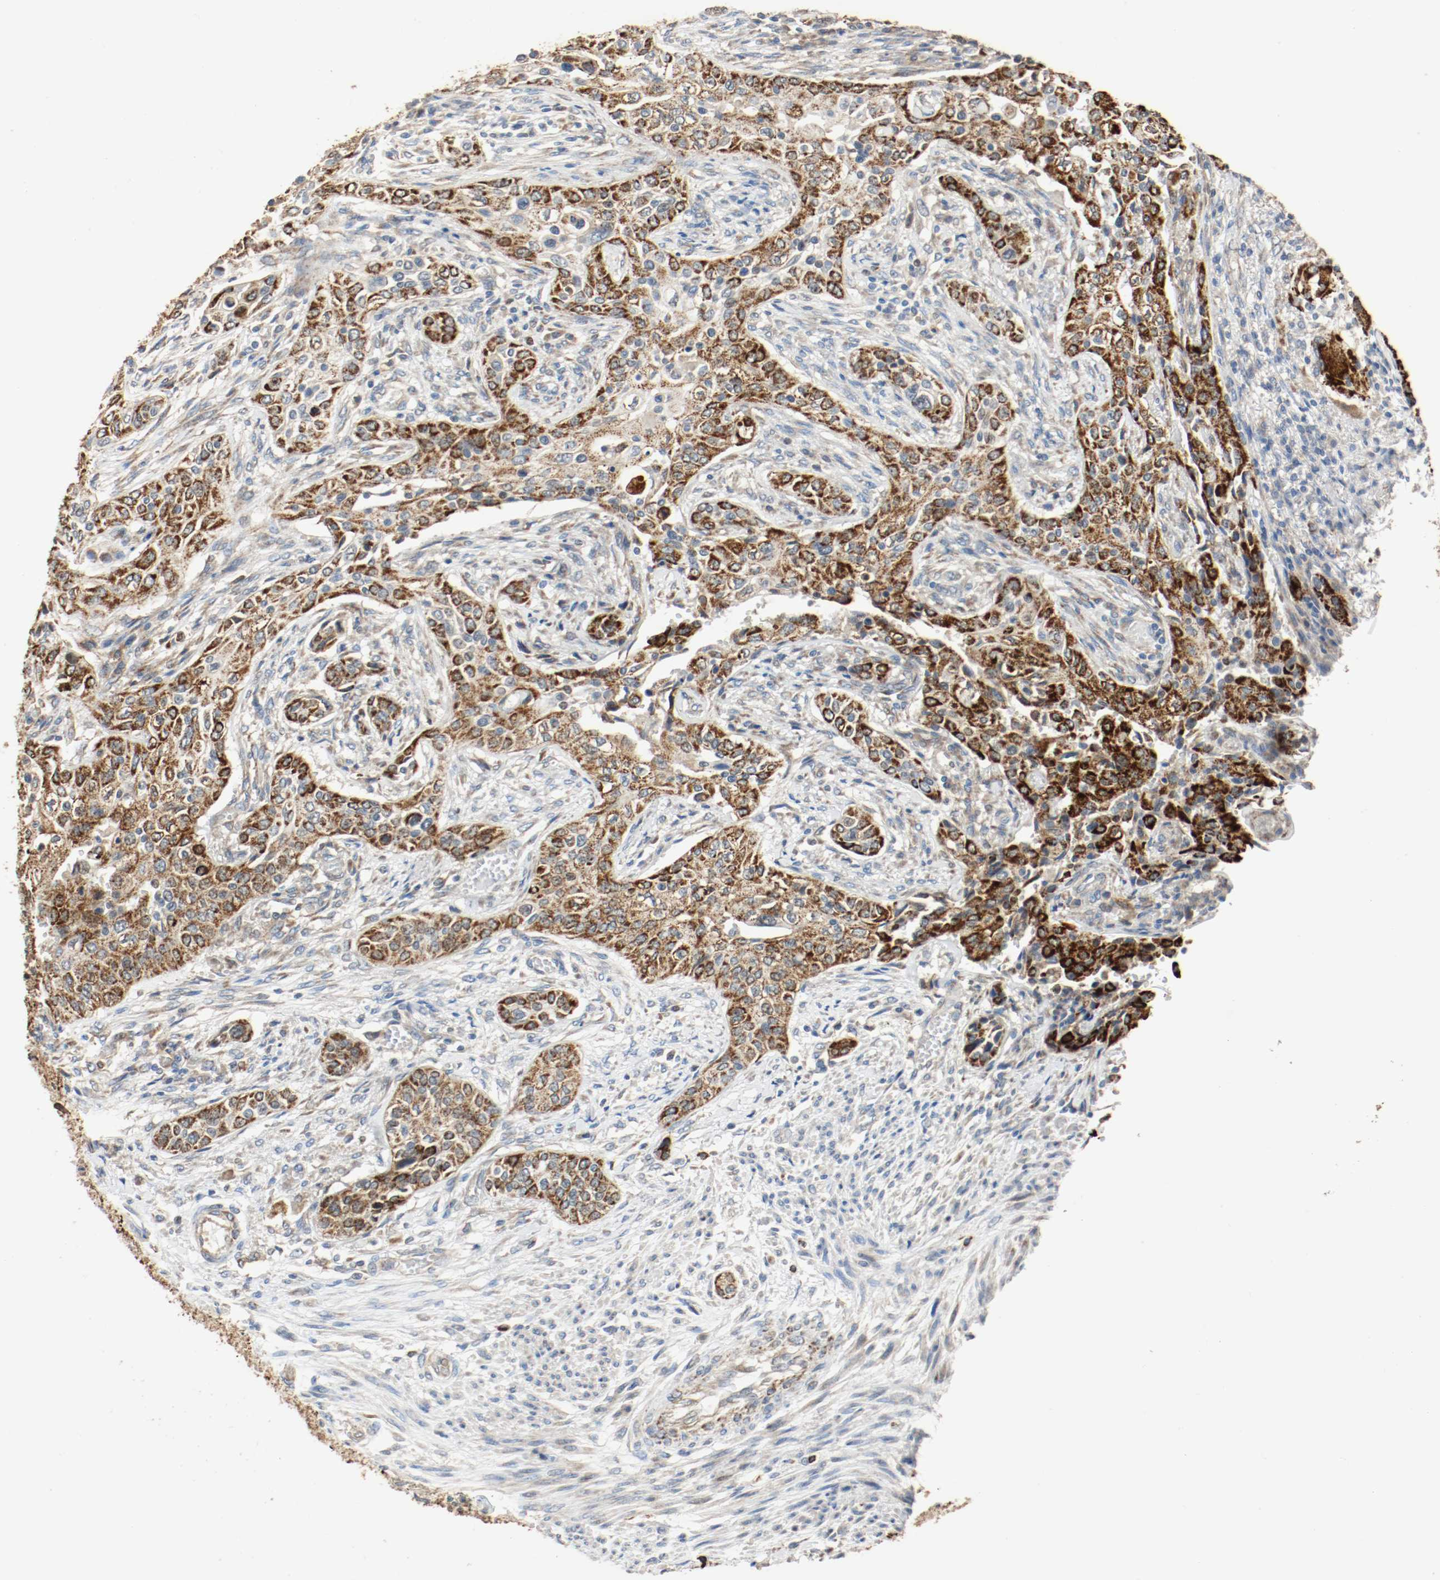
{"staining": {"intensity": "strong", "quantity": ">75%", "location": "cytoplasmic/membranous"}, "tissue": "urothelial cancer", "cell_type": "Tumor cells", "image_type": "cancer", "snomed": [{"axis": "morphology", "description": "Urothelial carcinoma, High grade"}, {"axis": "topography", "description": "Urinary bladder"}], "caption": "Immunohistochemistry of human urothelial carcinoma (high-grade) shows high levels of strong cytoplasmic/membranous expression in approximately >75% of tumor cells. Immunohistochemistry stains the protein in brown and the nuclei are stained blue.", "gene": "ALDH4A1", "patient": {"sex": "male", "age": 74}}